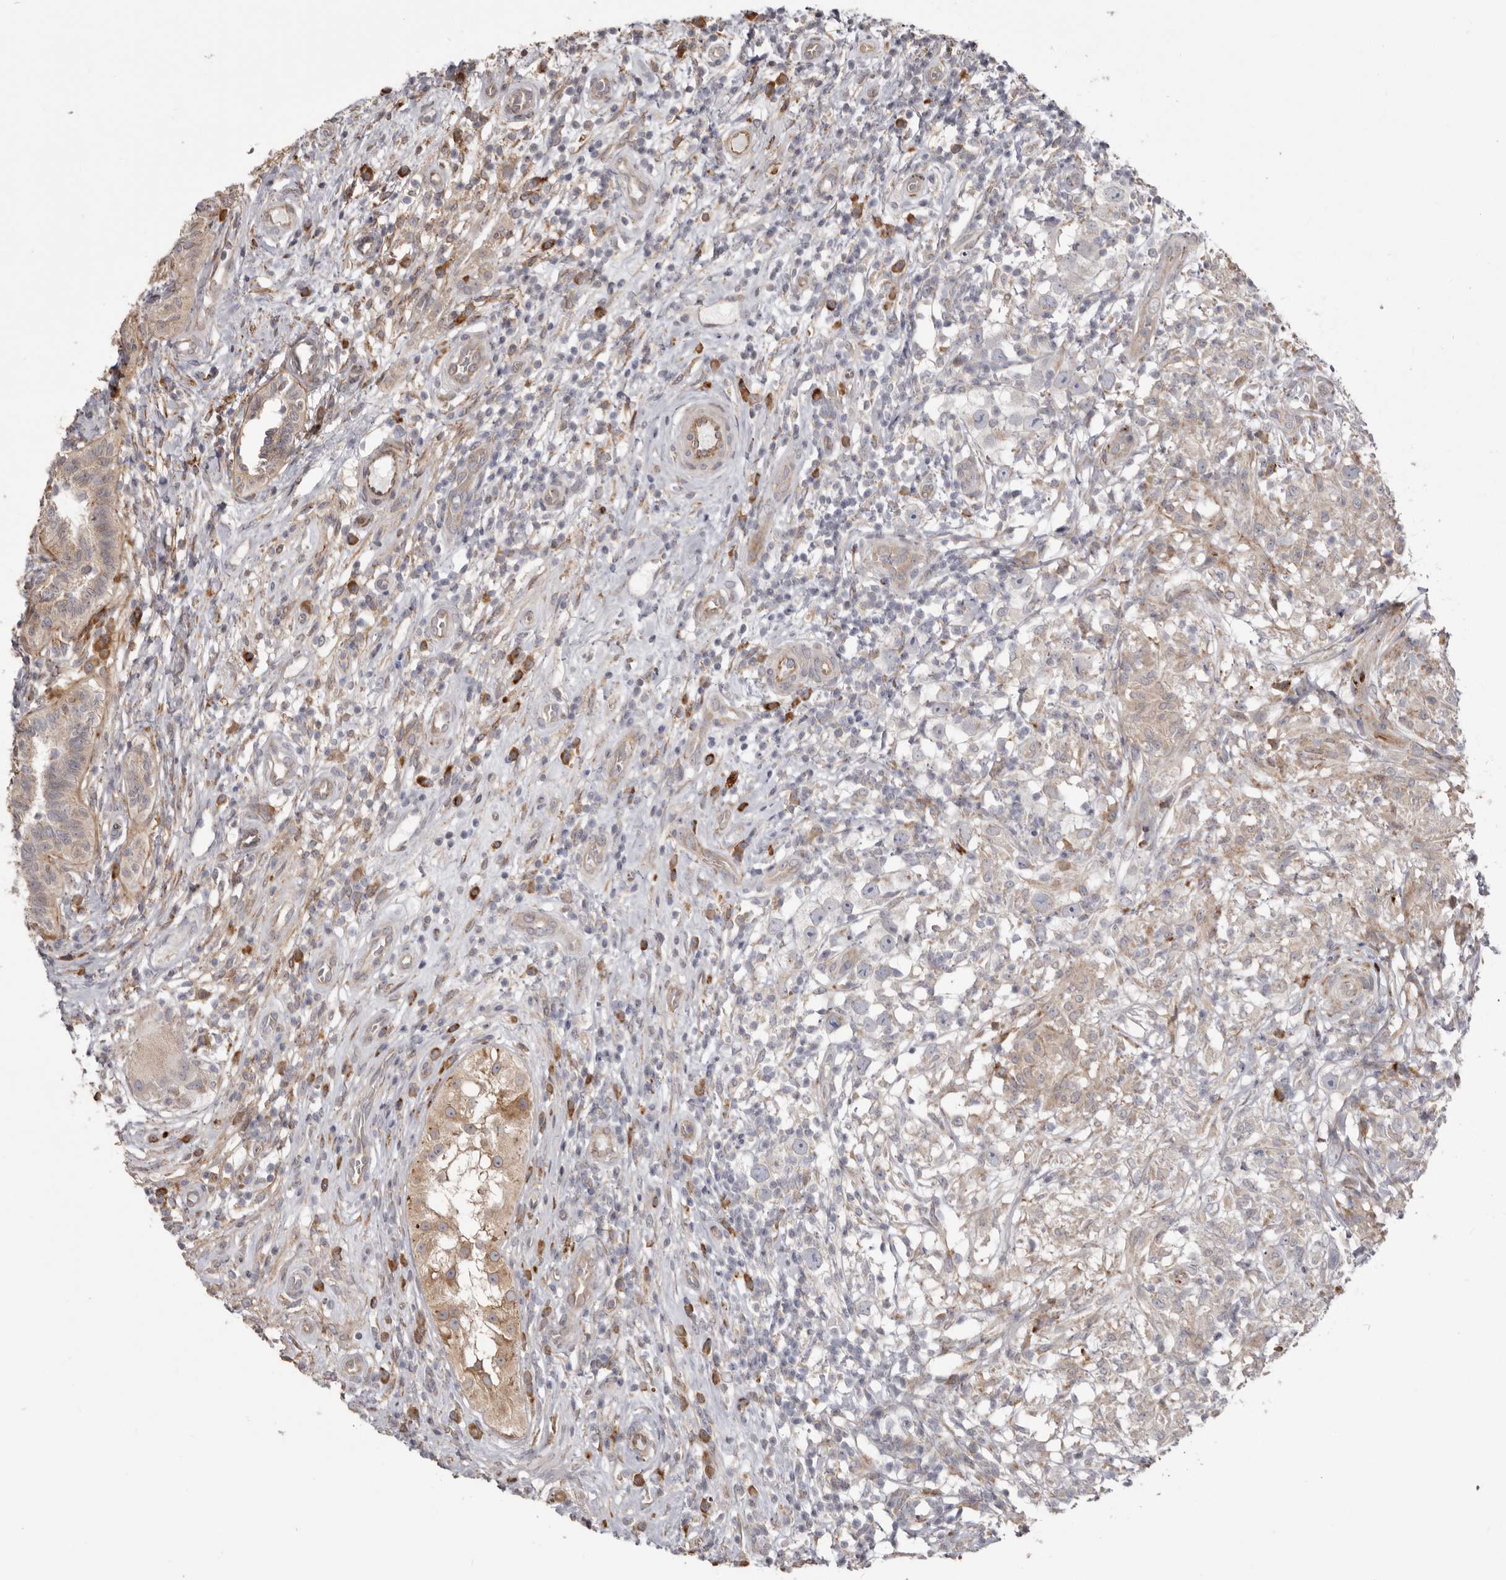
{"staining": {"intensity": "weak", "quantity": "<25%", "location": "cytoplasmic/membranous"}, "tissue": "testis cancer", "cell_type": "Tumor cells", "image_type": "cancer", "snomed": [{"axis": "morphology", "description": "Seminoma, NOS"}, {"axis": "topography", "description": "Testis"}], "caption": "IHC micrograph of neoplastic tissue: human testis cancer stained with DAB (3,3'-diaminobenzidine) demonstrates no significant protein expression in tumor cells.", "gene": "NUP43", "patient": {"sex": "male", "age": 49}}